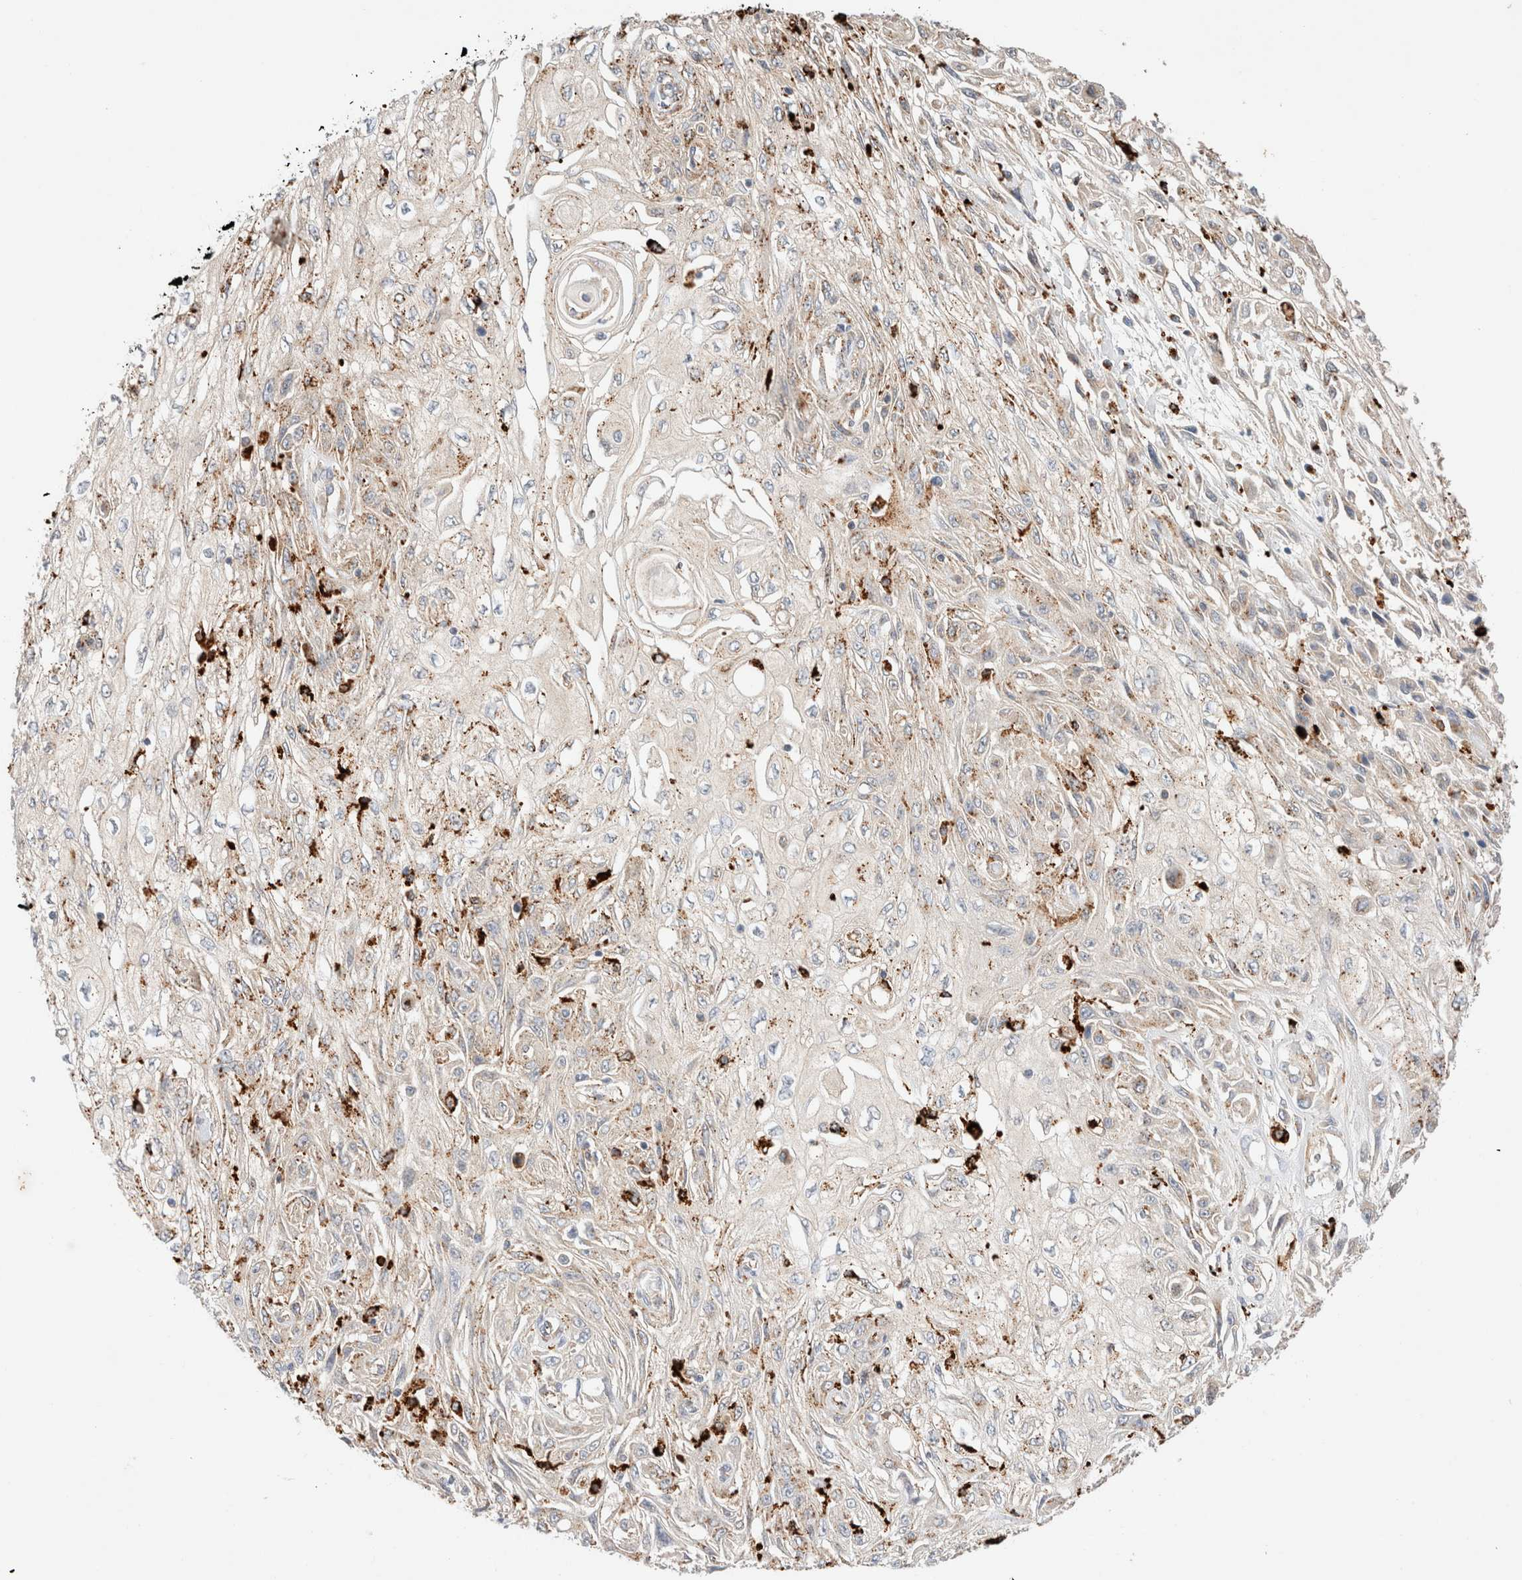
{"staining": {"intensity": "weak", "quantity": "25%-75%", "location": "cytoplasmic/membranous"}, "tissue": "skin cancer", "cell_type": "Tumor cells", "image_type": "cancer", "snomed": [{"axis": "morphology", "description": "Squamous cell carcinoma, NOS"}, {"axis": "morphology", "description": "Squamous cell carcinoma, metastatic, NOS"}, {"axis": "topography", "description": "Skin"}, {"axis": "topography", "description": "Lymph node"}], "caption": "Brown immunohistochemical staining in human squamous cell carcinoma (skin) displays weak cytoplasmic/membranous staining in about 25%-75% of tumor cells. Immunohistochemistry (ihc) stains the protein in brown and the nuclei are stained blue.", "gene": "RABEPK", "patient": {"sex": "male", "age": 75}}